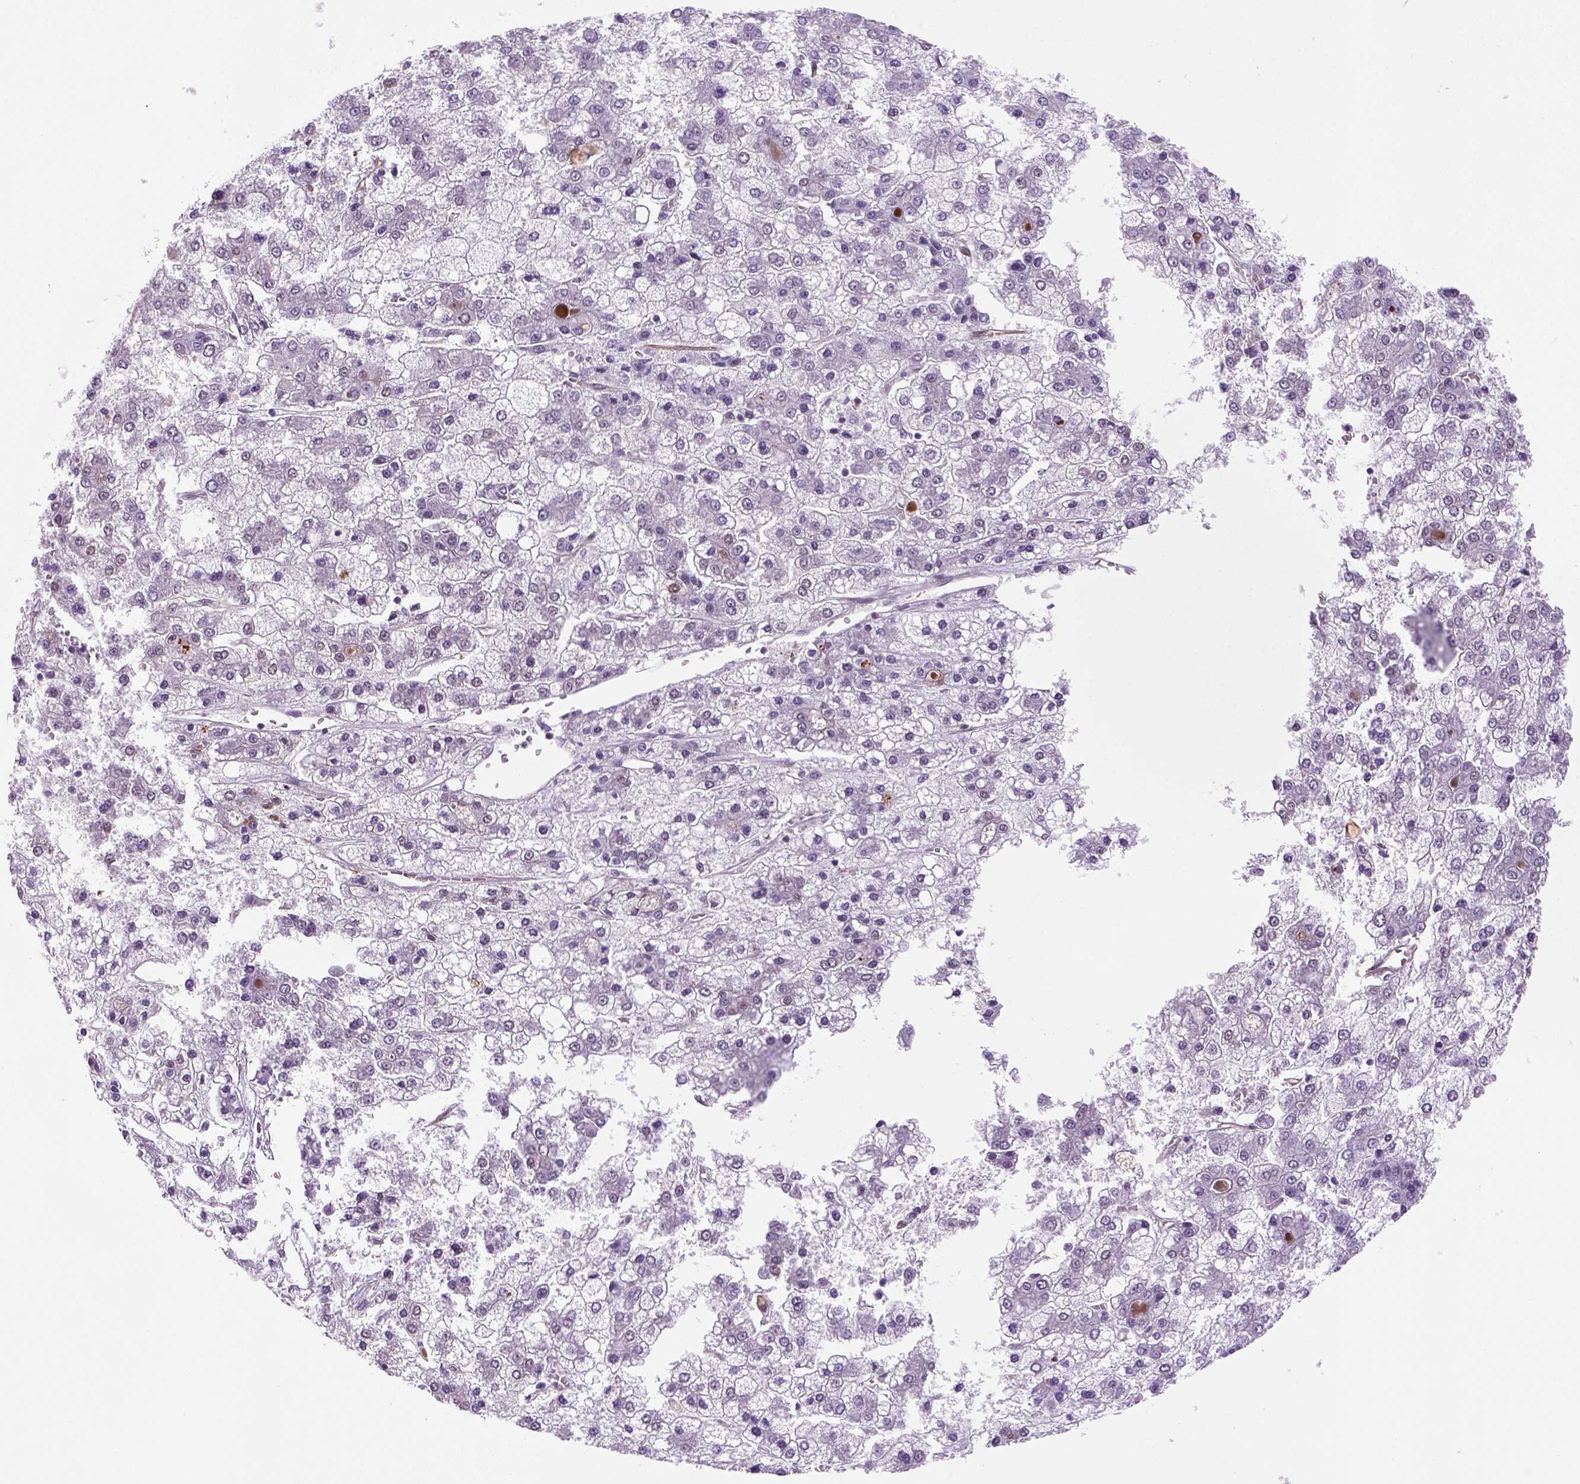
{"staining": {"intensity": "weak", "quantity": "<25%", "location": "nuclear"}, "tissue": "liver cancer", "cell_type": "Tumor cells", "image_type": "cancer", "snomed": [{"axis": "morphology", "description": "Carcinoma, Hepatocellular, NOS"}, {"axis": "topography", "description": "Liver"}], "caption": "IHC histopathology image of neoplastic tissue: liver cancer stained with DAB demonstrates no significant protein positivity in tumor cells. (Brightfield microscopy of DAB immunohistochemistry at high magnification).", "gene": "MGMT", "patient": {"sex": "male", "age": 73}}